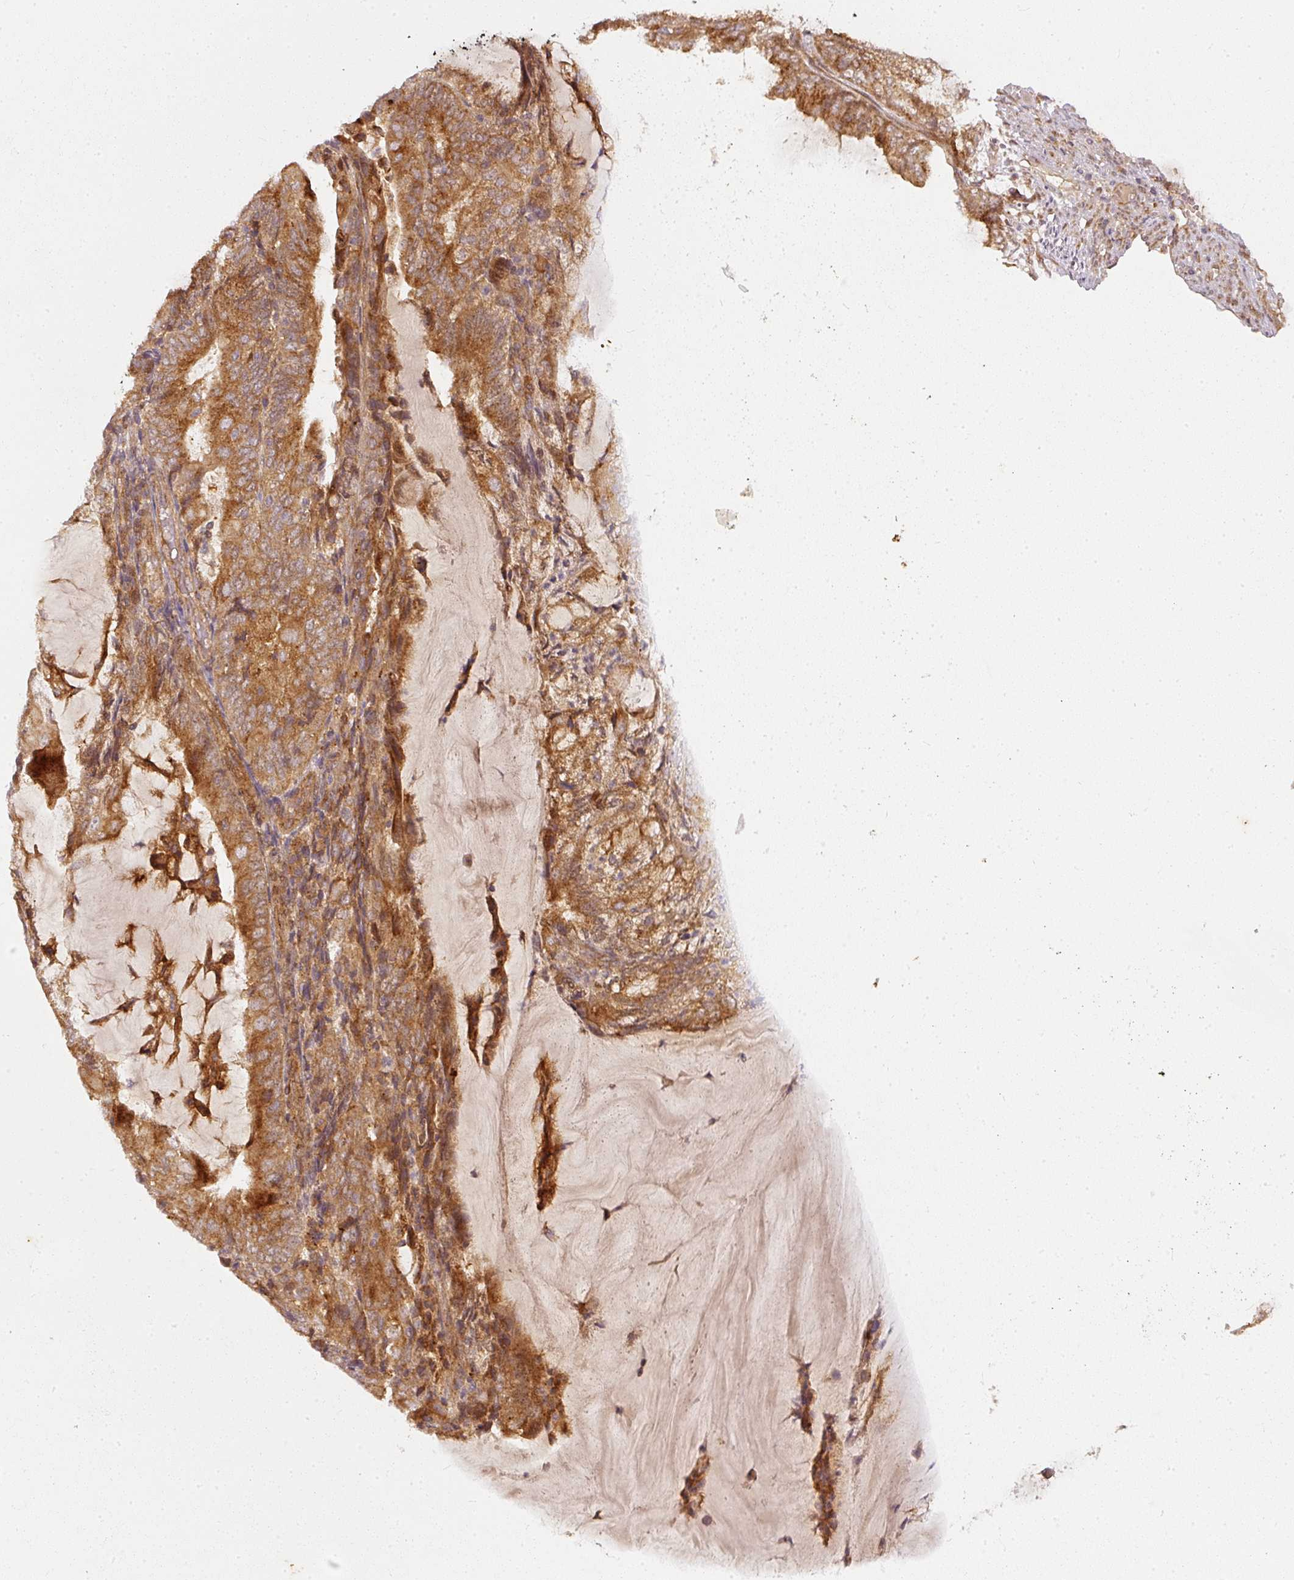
{"staining": {"intensity": "moderate", "quantity": ">75%", "location": "cytoplasmic/membranous"}, "tissue": "endometrial cancer", "cell_type": "Tumor cells", "image_type": "cancer", "snomed": [{"axis": "morphology", "description": "Adenocarcinoma, NOS"}, {"axis": "topography", "description": "Endometrium"}], "caption": "The immunohistochemical stain labels moderate cytoplasmic/membranous staining in tumor cells of adenocarcinoma (endometrial) tissue. (DAB (3,3'-diaminobenzidine) IHC with brightfield microscopy, high magnification).", "gene": "ZNF580", "patient": {"sex": "female", "age": 81}}